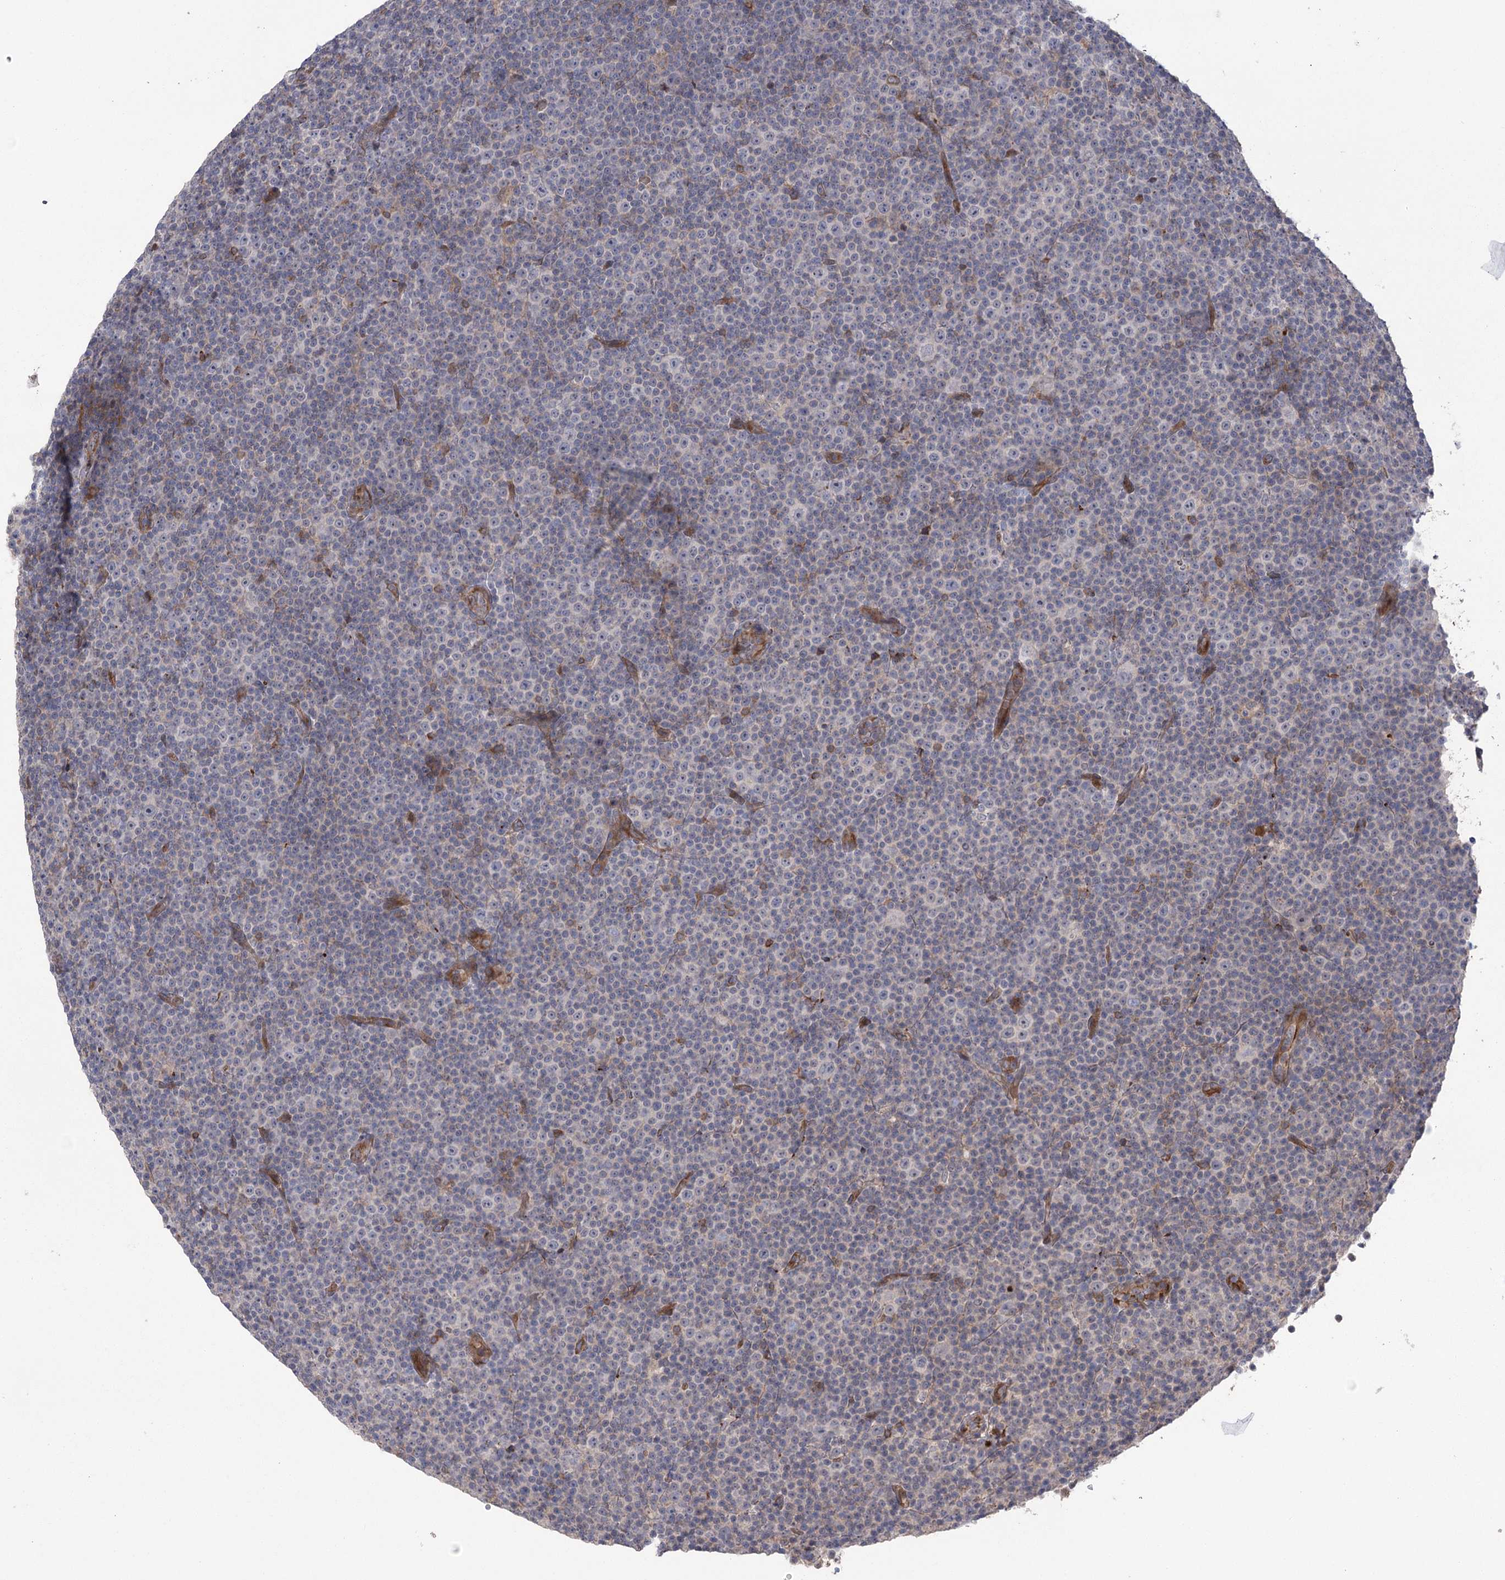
{"staining": {"intensity": "negative", "quantity": "none", "location": "none"}, "tissue": "lymphoma", "cell_type": "Tumor cells", "image_type": "cancer", "snomed": [{"axis": "morphology", "description": "Malignant lymphoma, non-Hodgkin's type, Low grade"}, {"axis": "topography", "description": "Lymph node"}], "caption": "An immunohistochemistry micrograph of lymphoma is shown. There is no staining in tumor cells of lymphoma.", "gene": "KCNN2", "patient": {"sex": "female", "age": 67}}